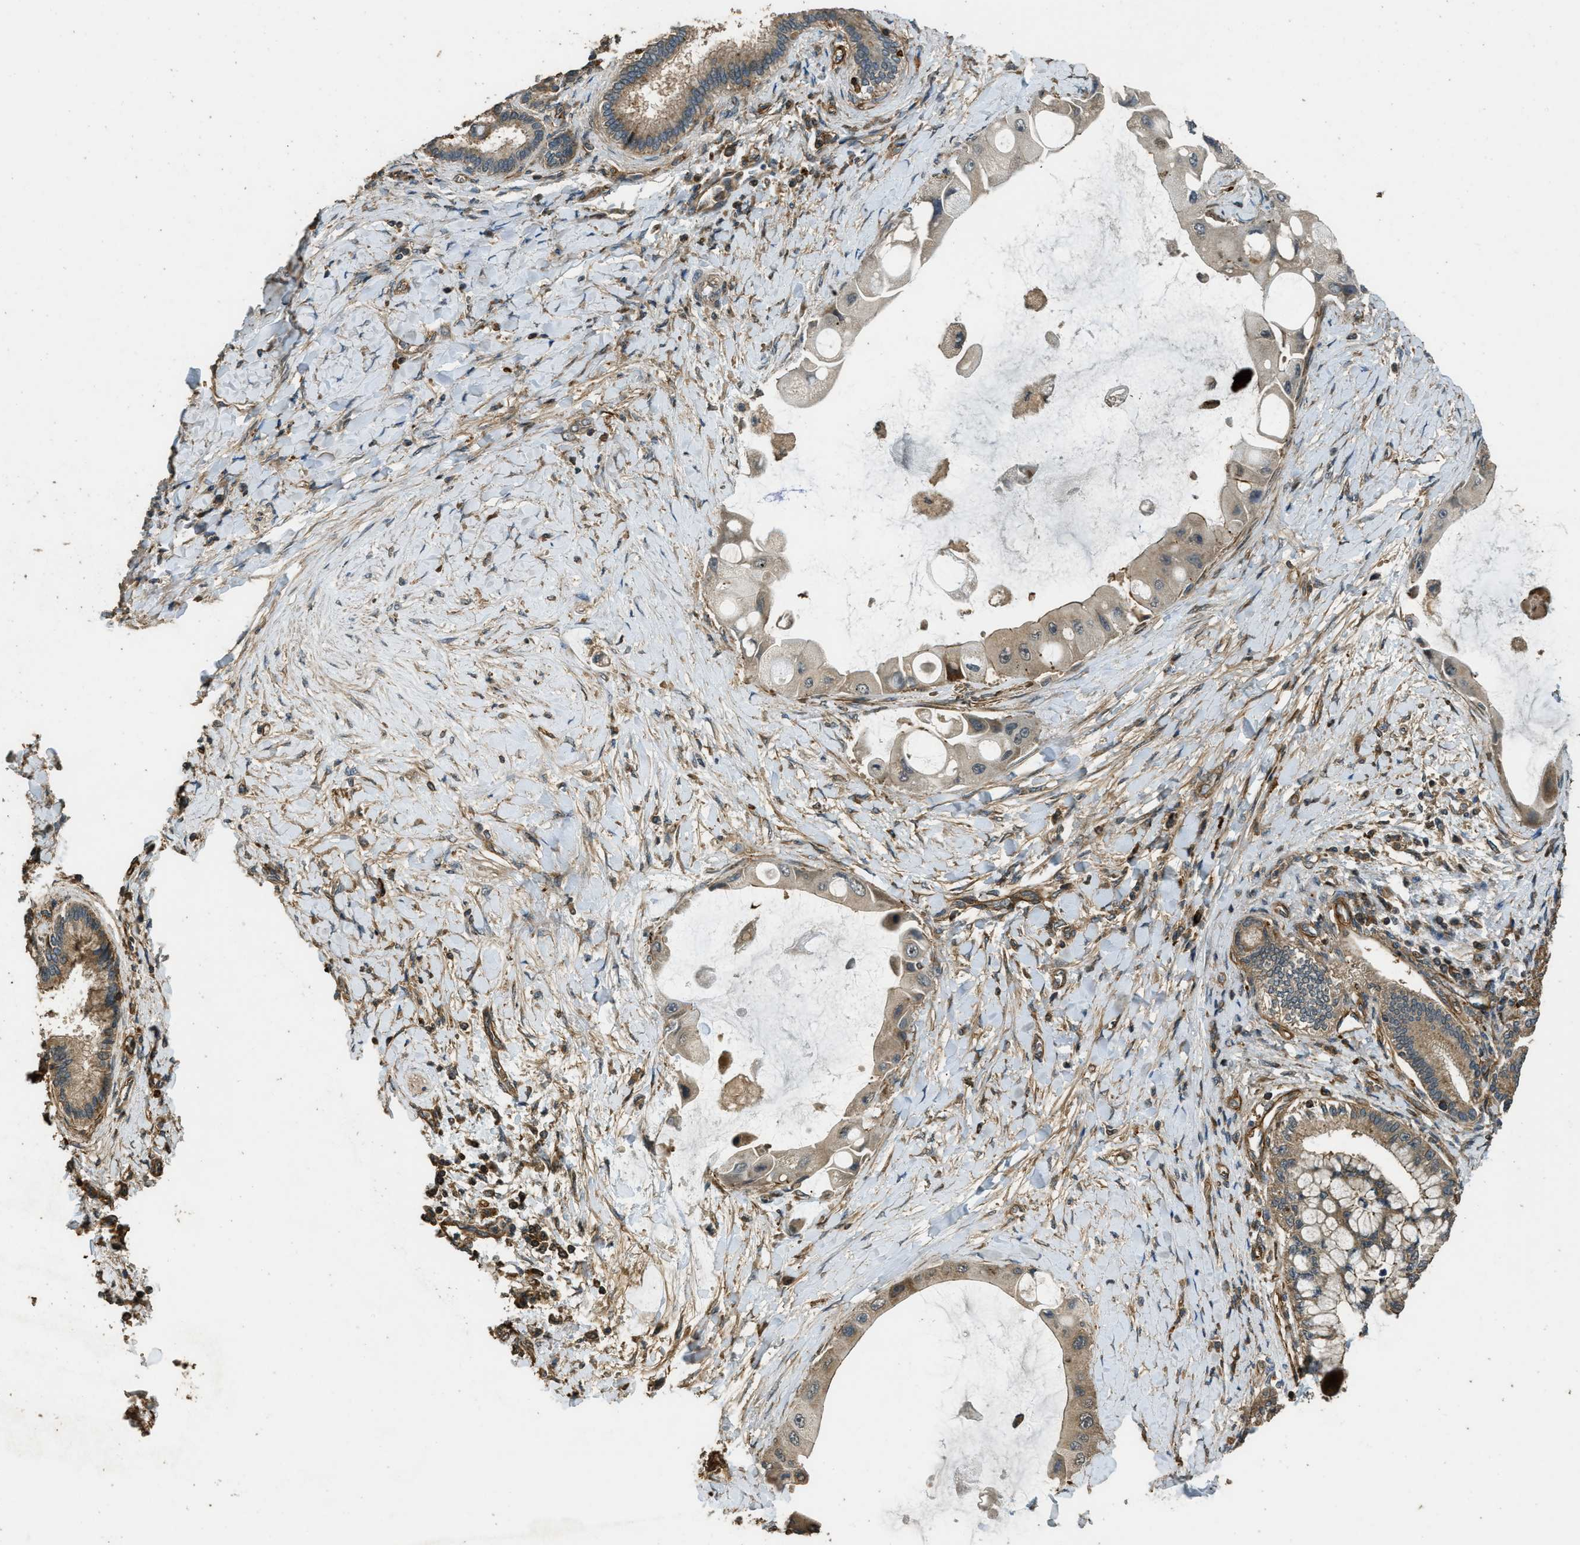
{"staining": {"intensity": "weak", "quantity": "25%-75%", "location": "cytoplasmic/membranous"}, "tissue": "liver cancer", "cell_type": "Tumor cells", "image_type": "cancer", "snomed": [{"axis": "morphology", "description": "Normal tissue, NOS"}, {"axis": "morphology", "description": "Cholangiocarcinoma"}, {"axis": "topography", "description": "Liver"}, {"axis": "topography", "description": "Peripheral nerve tissue"}], "caption": "IHC staining of liver cholangiocarcinoma, which reveals low levels of weak cytoplasmic/membranous positivity in approximately 25%-75% of tumor cells indicating weak cytoplasmic/membranous protein expression. The staining was performed using DAB (3,3'-diaminobenzidine) (brown) for protein detection and nuclei were counterstained in hematoxylin (blue).", "gene": "PPP6R3", "patient": {"sex": "male", "age": 50}}